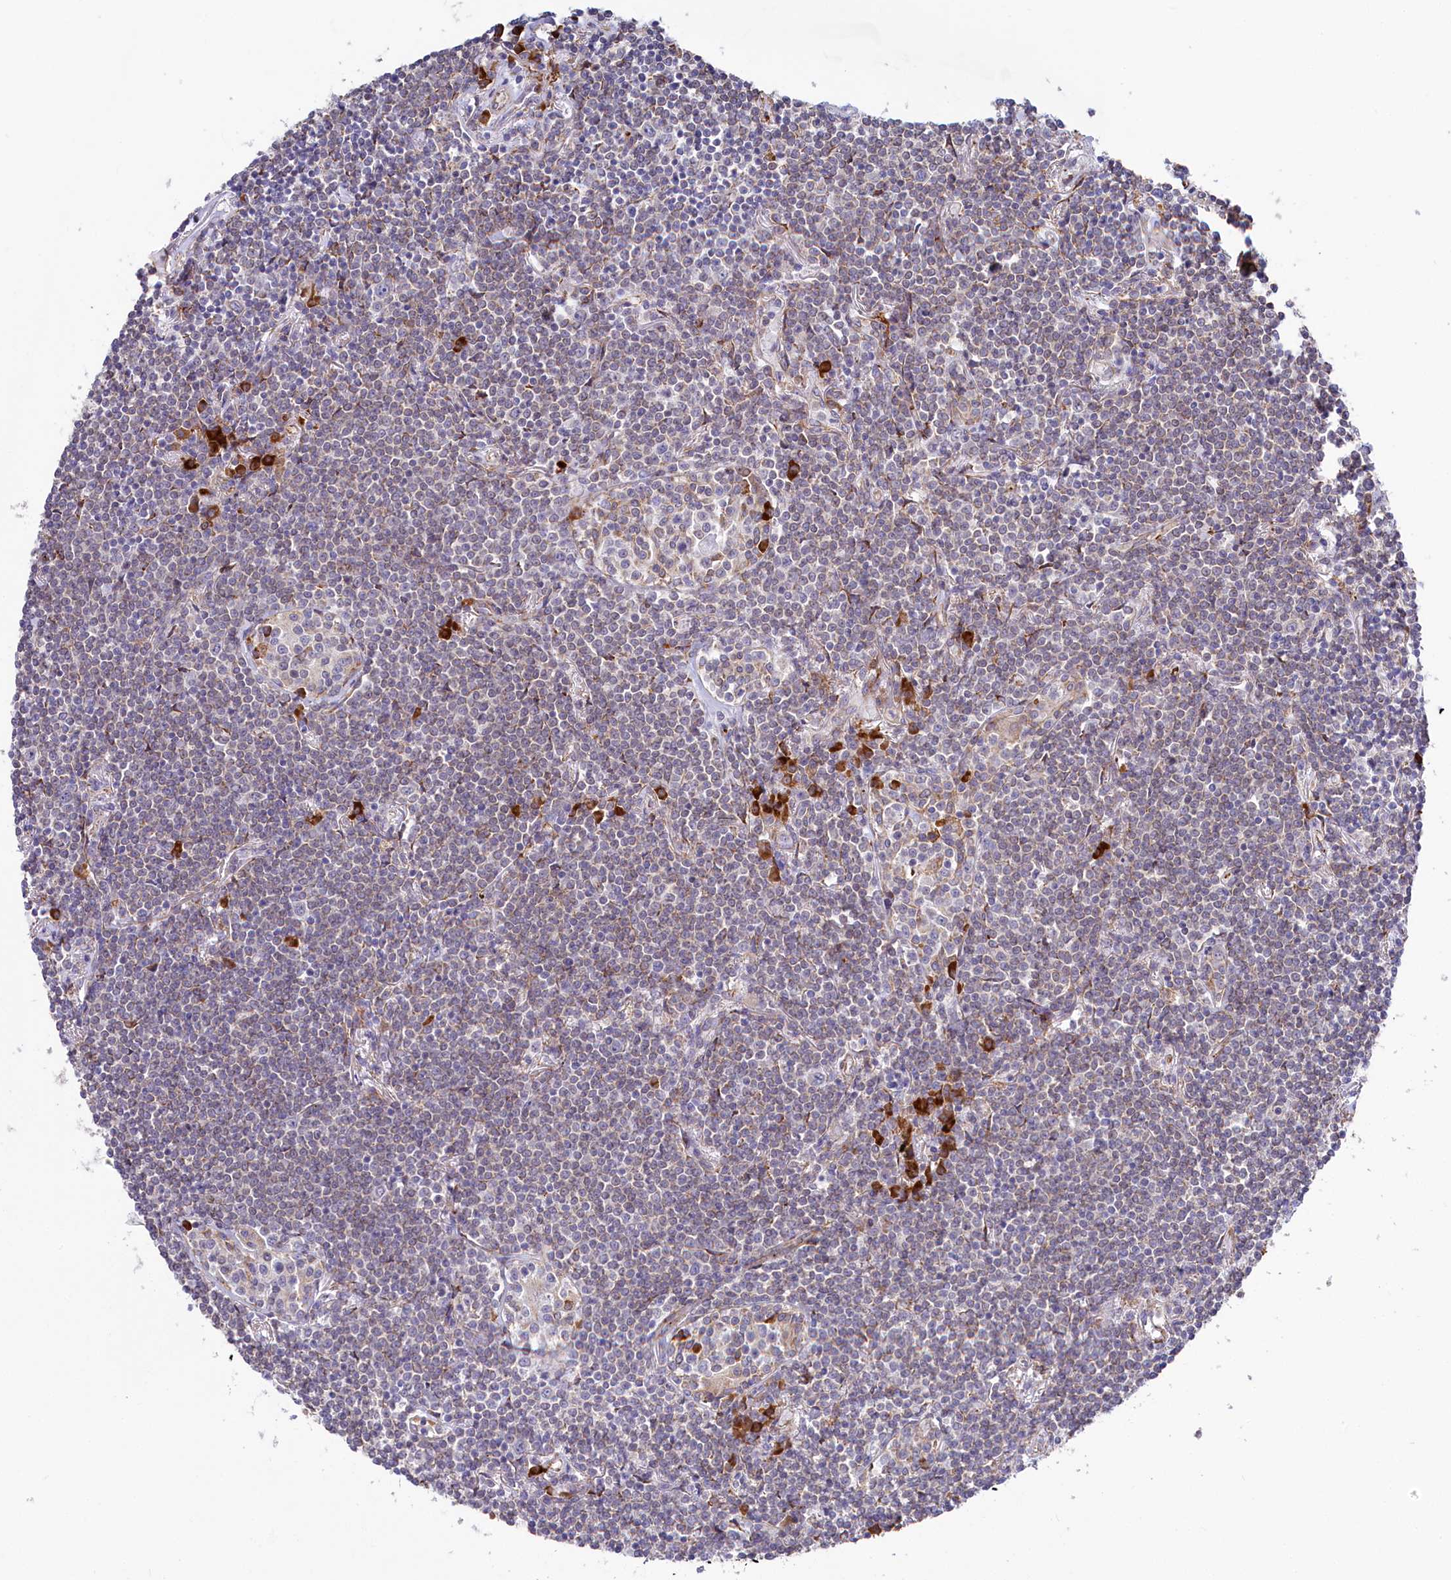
{"staining": {"intensity": "negative", "quantity": "none", "location": "none"}, "tissue": "lymphoma", "cell_type": "Tumor cells", "image_type": "cancer", "snomed": [{"axis": "morphology", "description": "Malignant lymphoma, non-Hodgkin's type, Low grade"}, {"axis": "topography", "description": "Lung"}], "caption": "Immunohistochemistry histopathology image of human malignant lymphoma, non-Hodgkin's type (low-grade) stained for a protein (brown), which shows no positivity in tumor cells. (IHC, brightfield microscopy, high magnification).", "gene": "CHID1", "patient": {"sex": "female", "age": 71}}